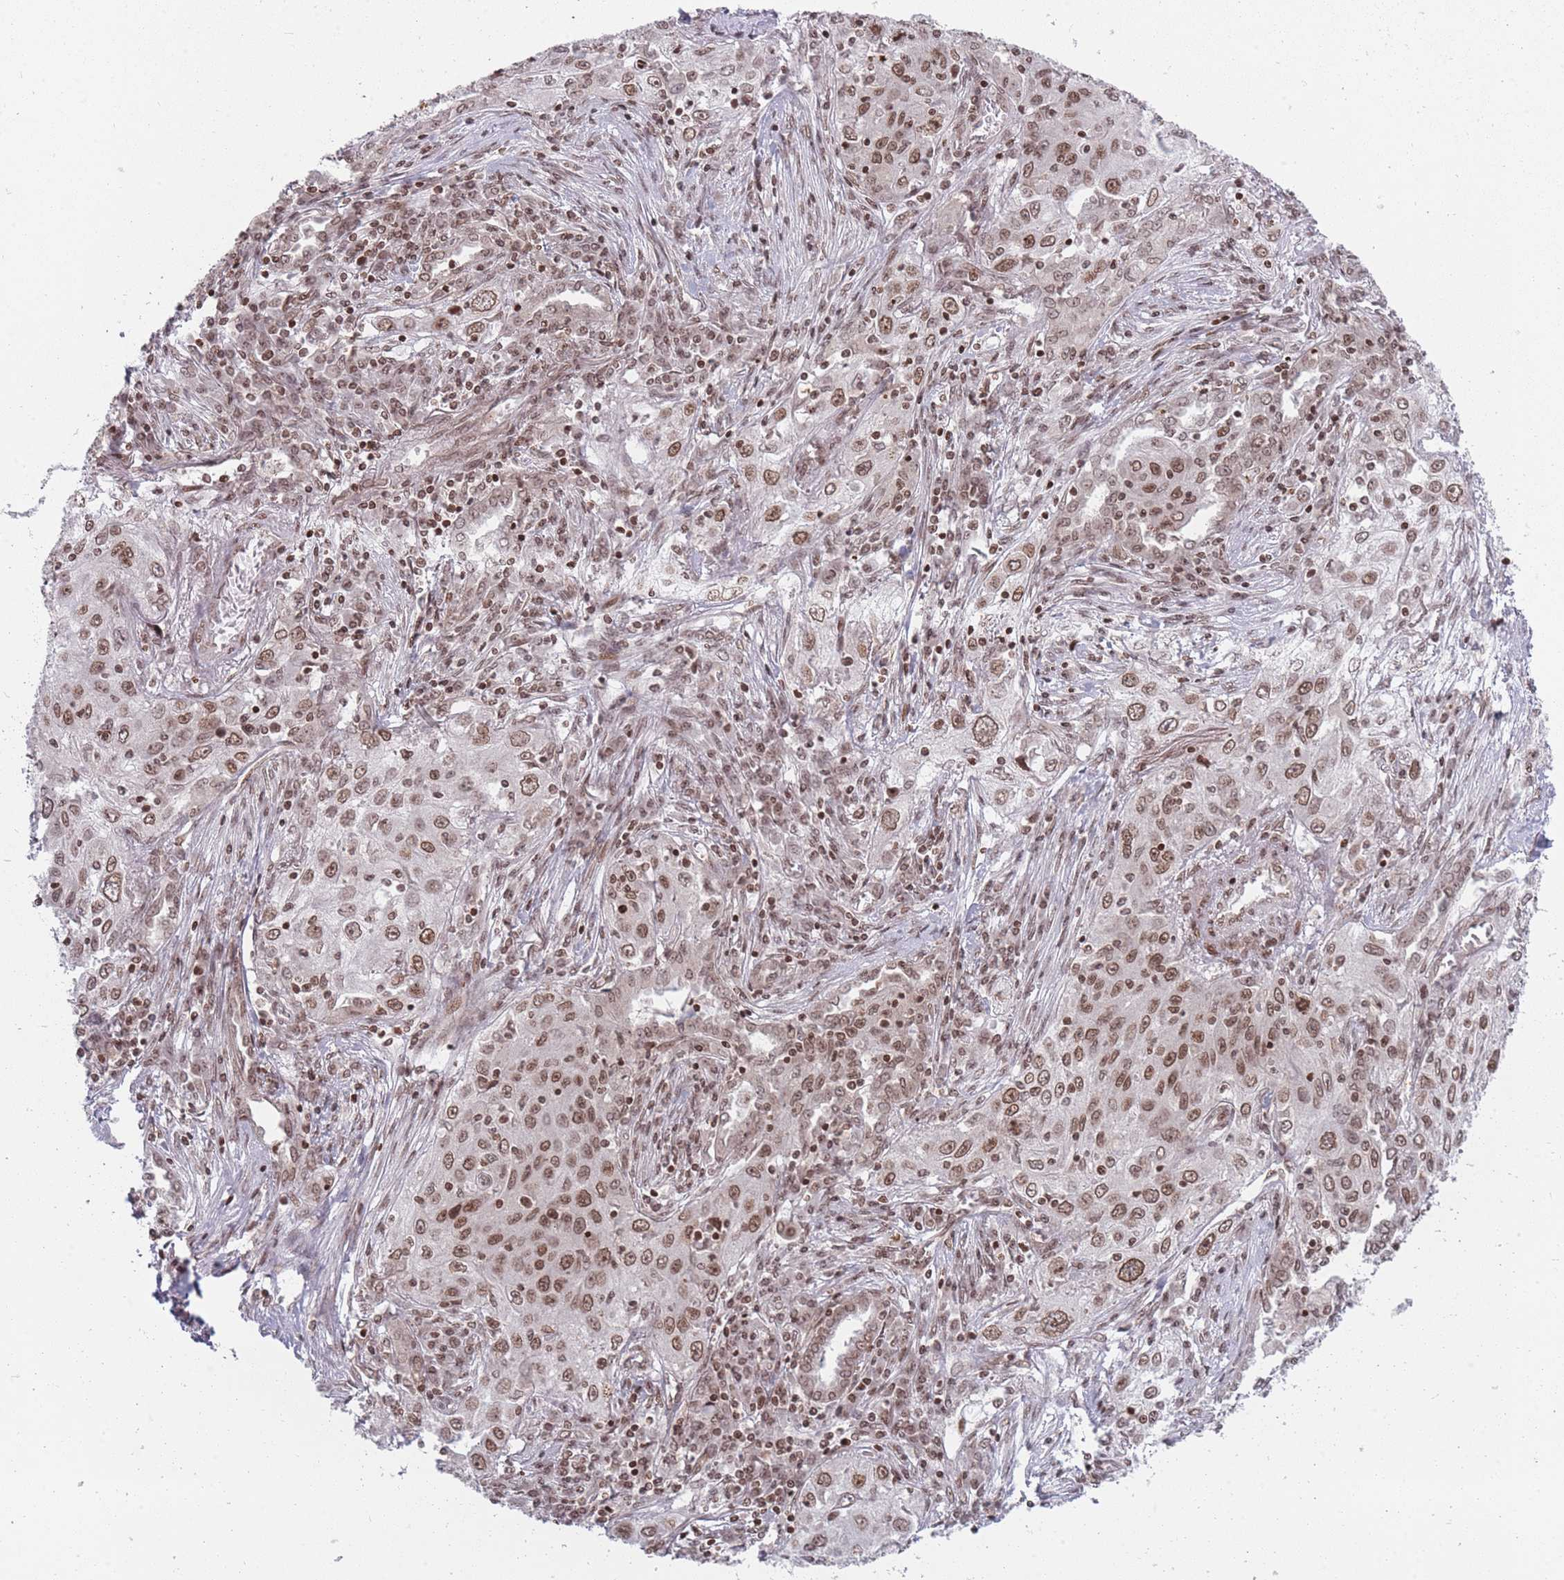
{"staining": {"intensity": "moderate", "quantity": ">75%", "location": "nuclear"}, "tissue": "lung cancer", "cell_type": "Tumor cells", "image_type": "cancer", "snomed": [{"axis": "morphology", "description": "Squamous cell carcinoma, NOS"}, {"axis": "topography", "description": "Lung"}], "caption": "DAB (3,3'-diaminobenzidine) immunohistochemical staining of lung squamous cell carcinoma exhibits moderate nuclear protein expression in approximately >75% of tumor cells.", "gene": "TMC6", "patient": {"sex": "female", "age": 69}}